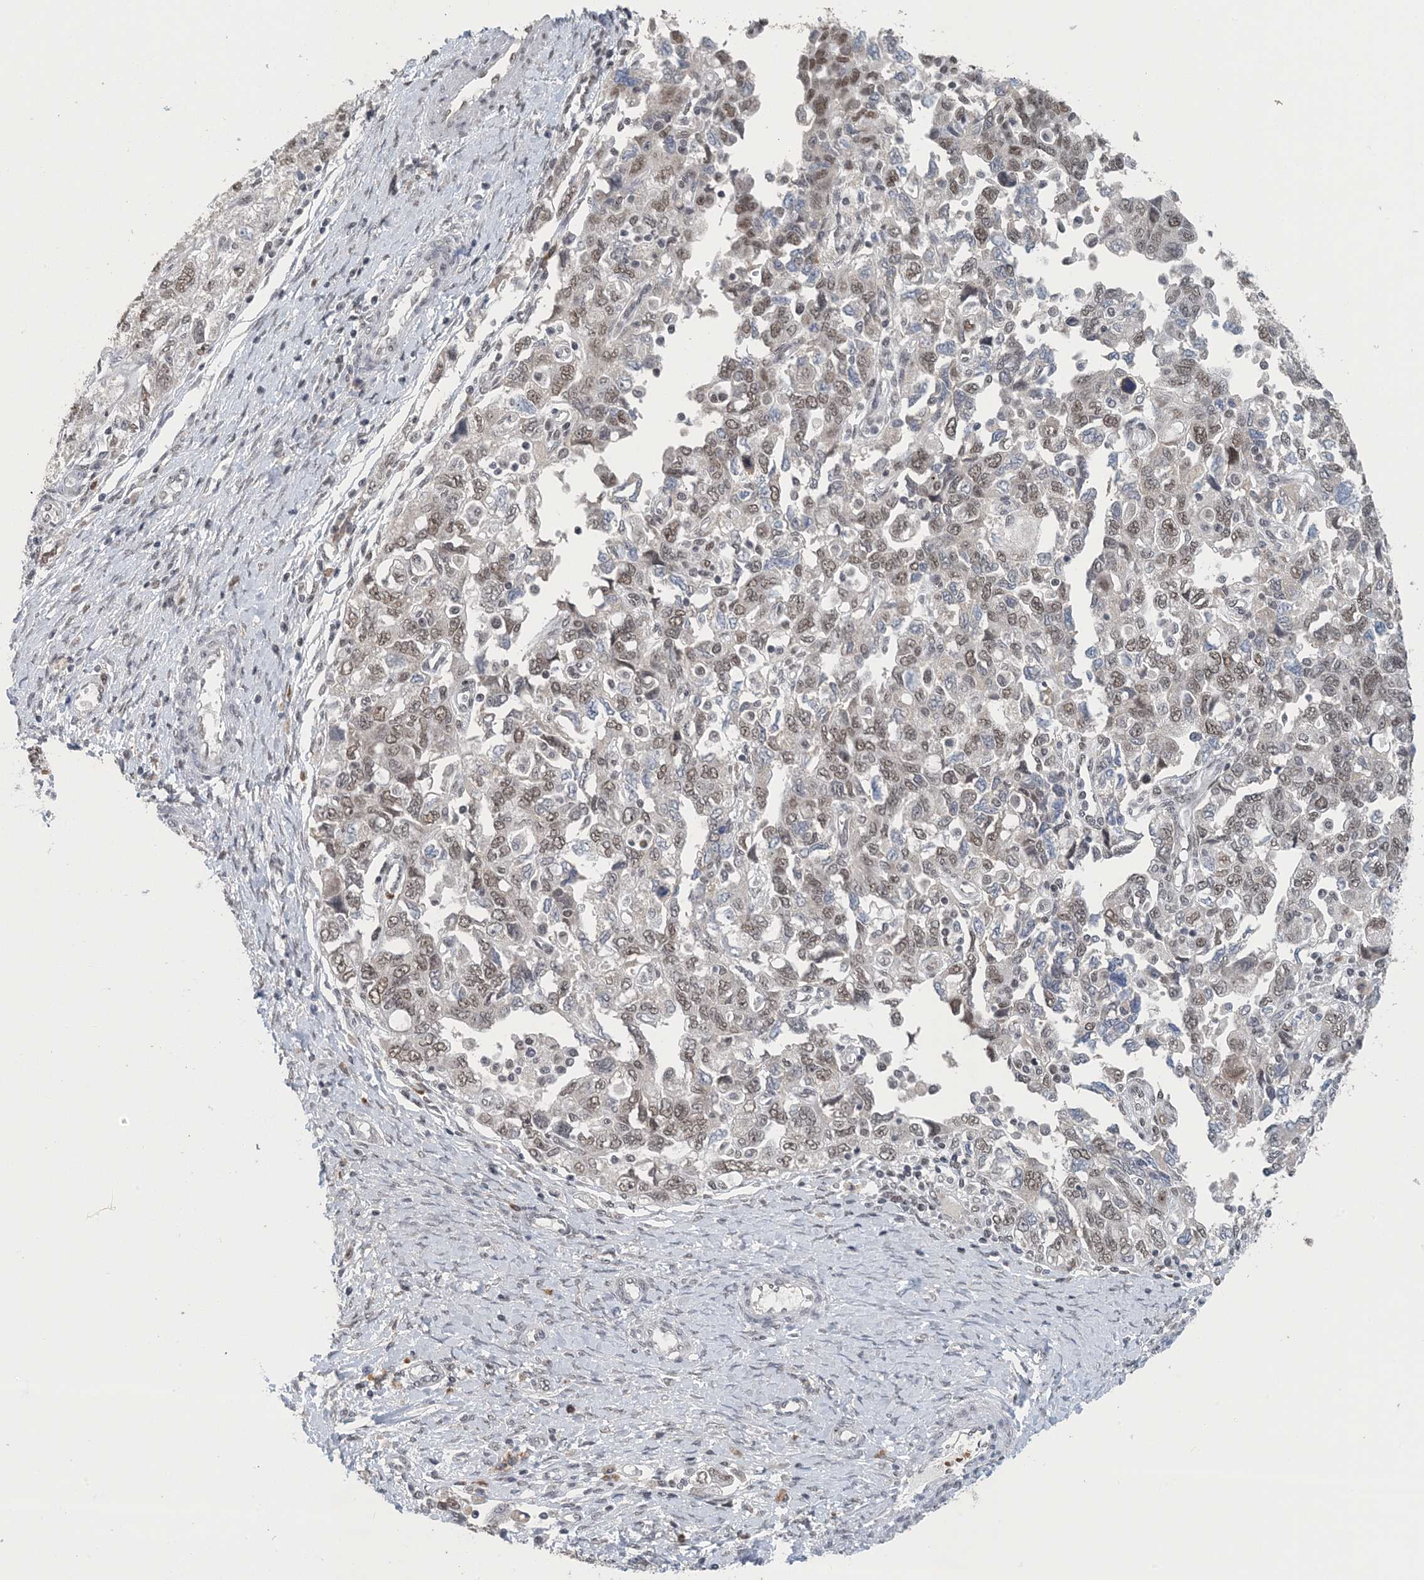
{"staining": {"intensity": "weak", "quantity": "25%-75%", "location": "nuclear"}, "tissue": "ovarian cancer", "cell_type": "Tumor cells", "image_type": "cancer", "snomed": [{"axis": "morphology", "description": "Carcinoma, NOS"}, {"axis": "morphology", "description": "Cystadenocarcinoma, serous, NOS"}, {"axis": "topography", "description": "Ovary"}], "caption": "IHC photomicrograph of neoplastic tissue: ovarian cancer stained using immunohistochemistry (IHC) shows low levels of weak protein expression localized specifically in the nuclear of tumor cells, appearing as a nuclear brown color.", "gene": "MBD2", "patient": {"sex": "female", "age": 69}}